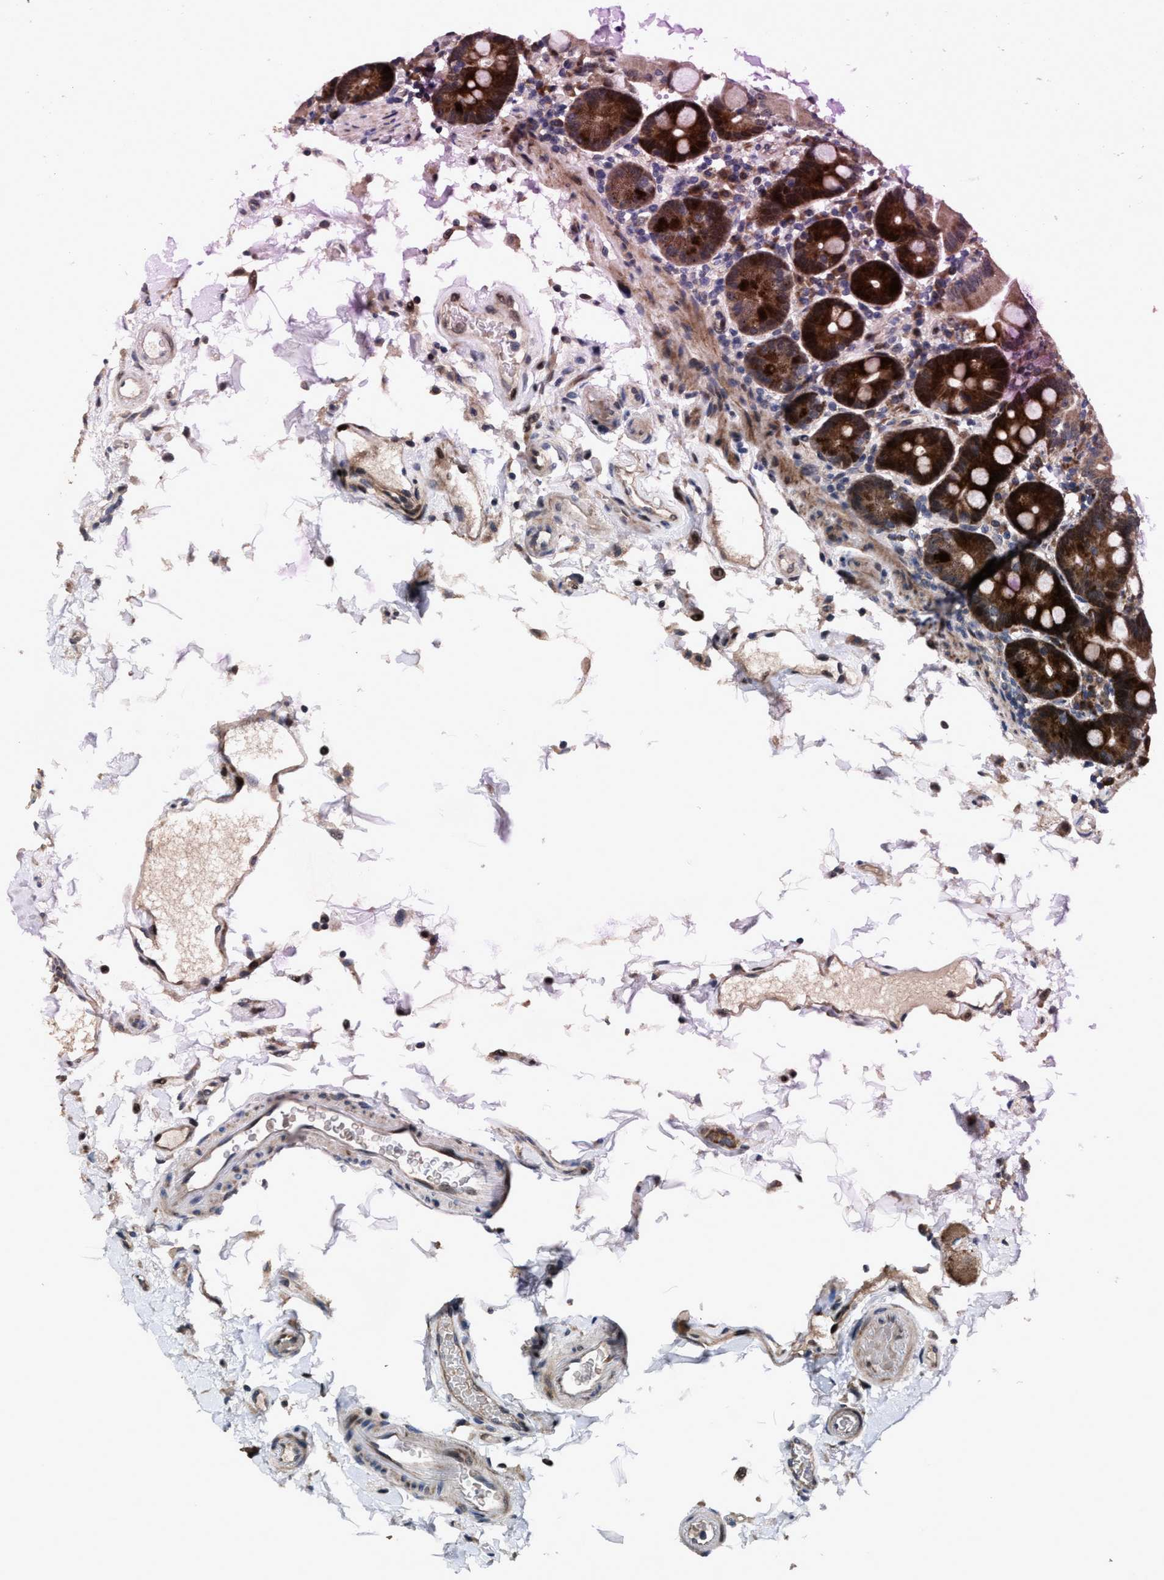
{"staining": {"intensity": "strong", "quantity": ">75%", "location": "cytoplasmic/membranous"}, "tissue": "duodenum", "cell_type": "Glandular cells", "image_type": "normal", "snomed": [{"axis": "morphology", "description": "Normal tissue, NOS"}, {"axis": "topography", "description": "Small intestine, NOS"}], "caption": "A brown stain highlights strong cytoplasmic/membranous positivity of a protein in glandular cells of unremarkable duodenum. The staining is performed using DAB (3,3'-diaminobenzidine) brown chromogen to label protein expression. The nuclei are counter-stained blue using hematoxylin.", "gene": "HAUS6", "patient": {"sex": "female", "age": 71}}